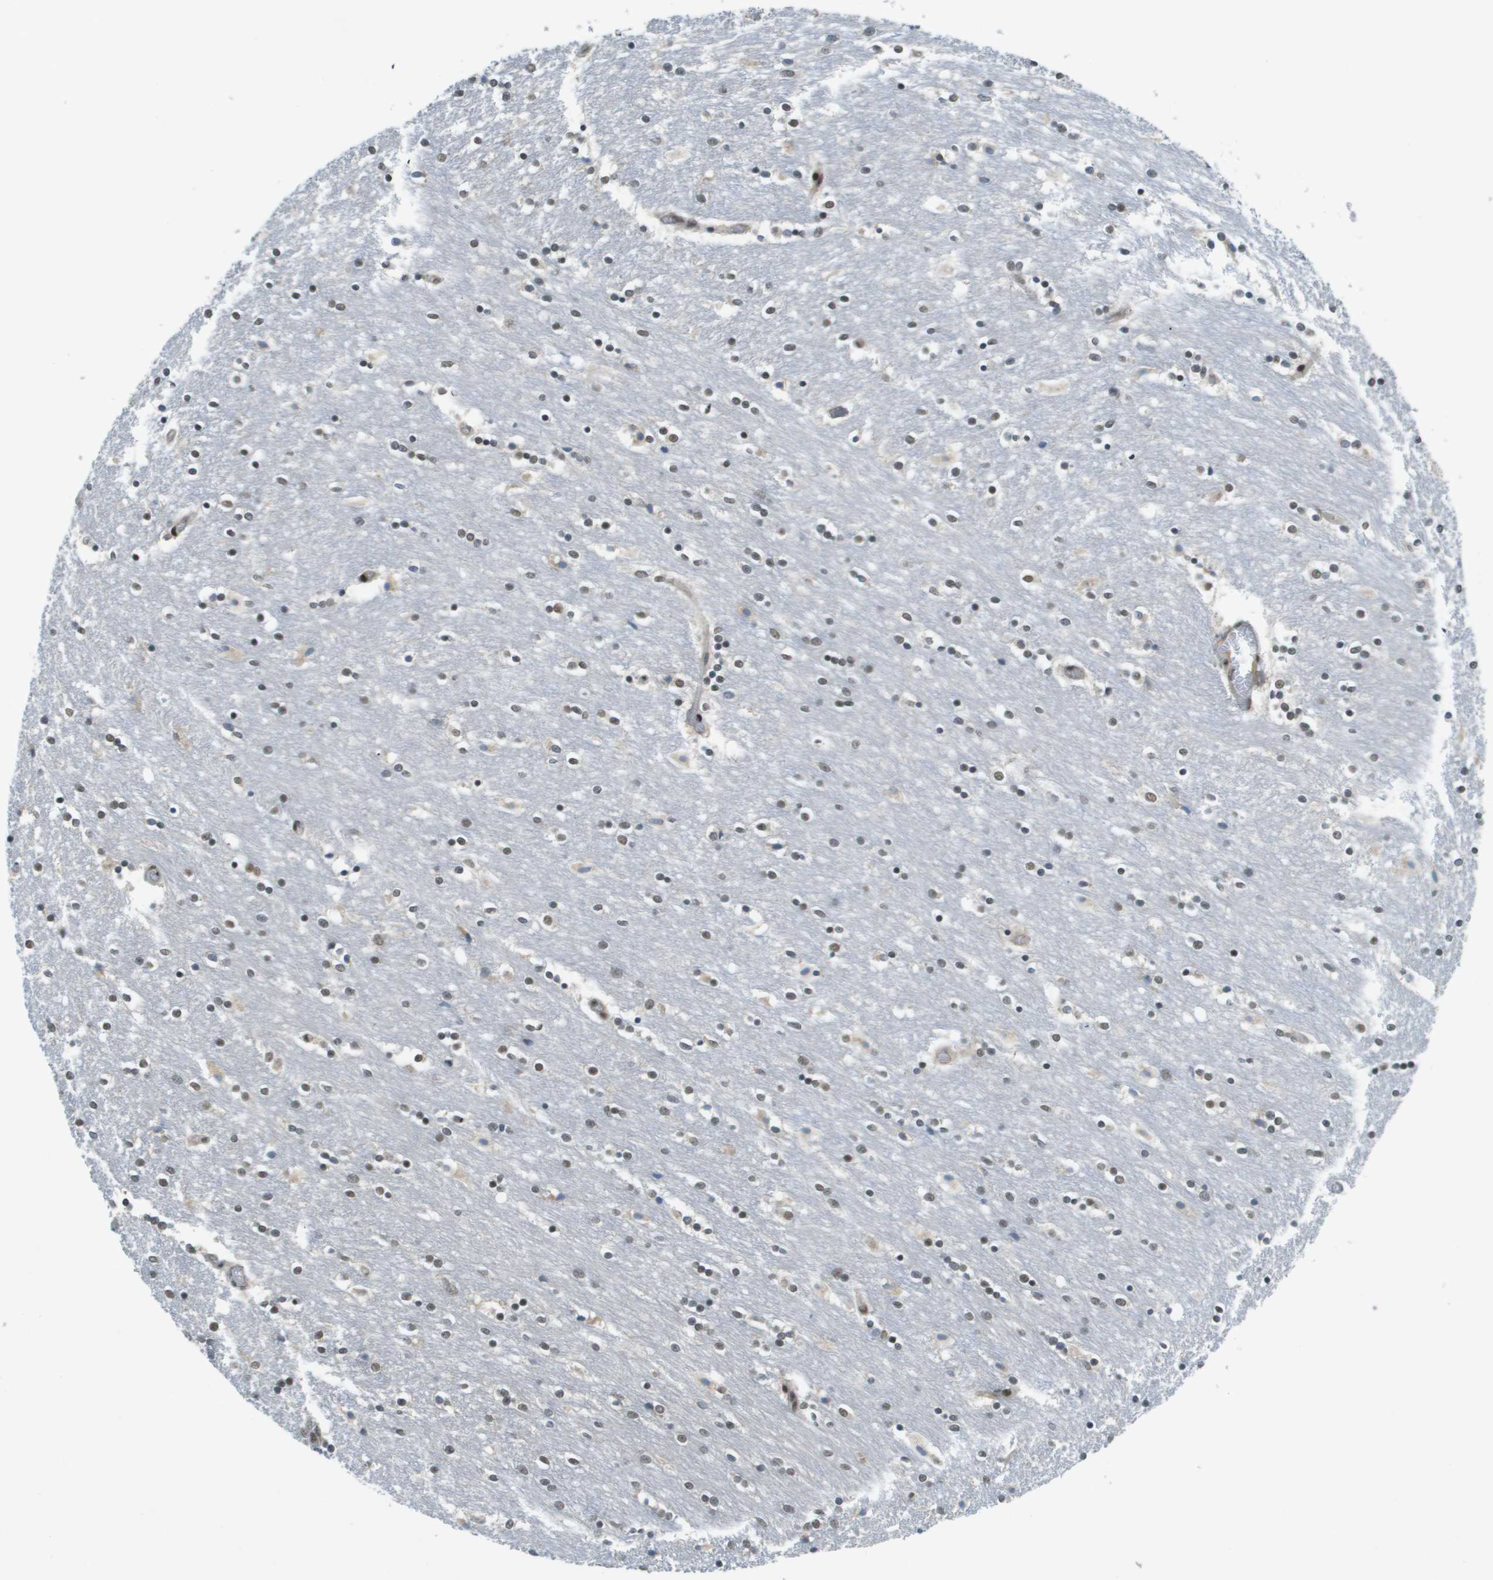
{"staining": {"intensity": "moderate", "quantity": "25%-75%", "location": "nuclear"}, "tissue": "caudate", "cell_type": "Glial cells", "image_type": "normal", "snomed": [{"axis": "morphology", "description": "Normal tissue, NOS"}, {"axis": "topography", "description": "Lateral ventricle wall"}], "caption": "This histopathology image exhibits immunohistochemistry (IHC) staining of normal human caudate, with medium moderate nuclear staining in about 25%-75% of glial cells.", "gene": "ARID1B", "patient": {"sex": "female", "age": 54}}